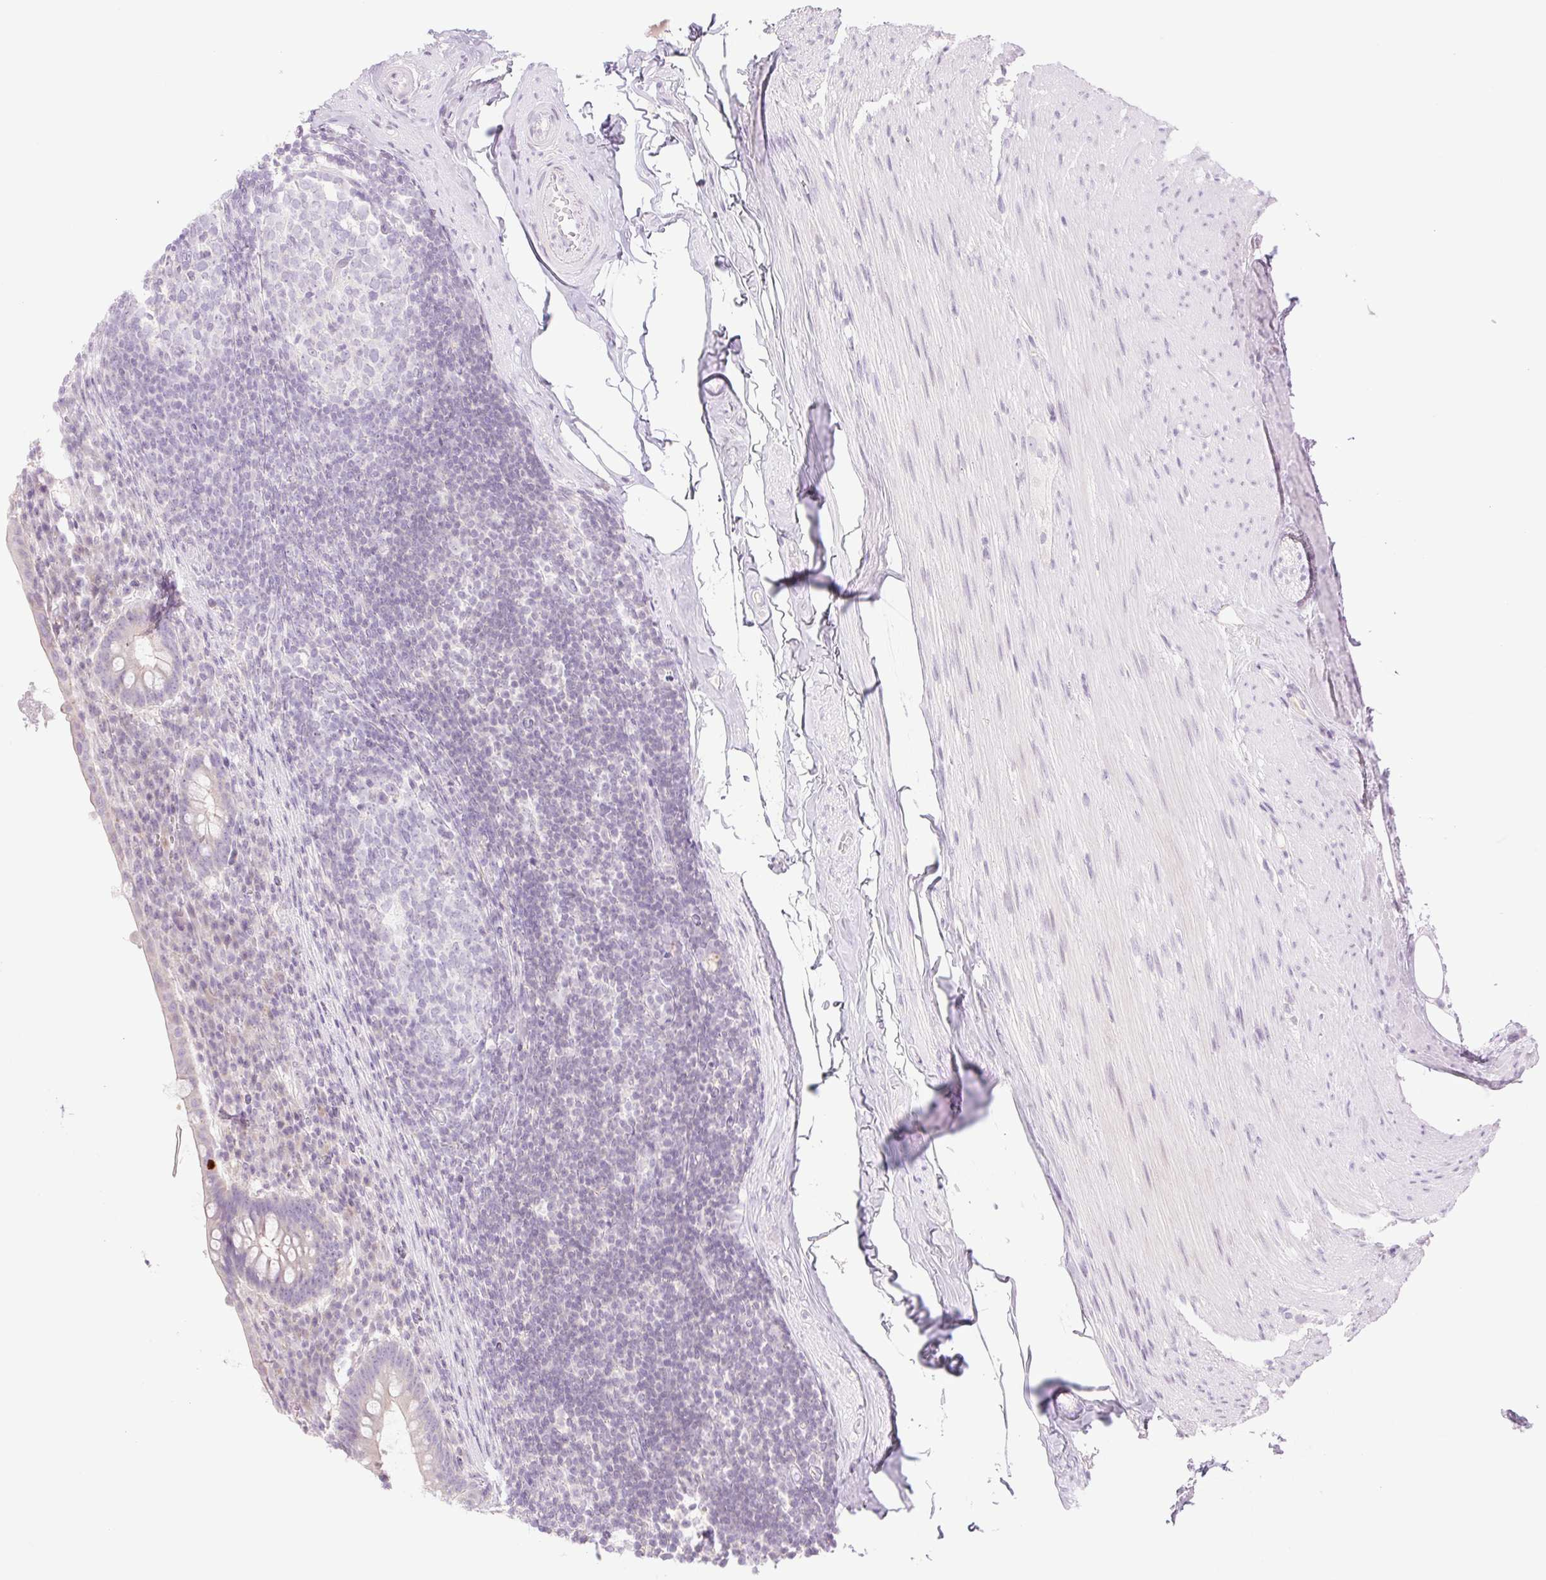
{"staining": {"intensity": "strong", "quantity": "<25%", "location": "cytoplasmic/membranous"}, "tissue": "appendix", "cell_type": "Glandular cells", "image_type": "normal", "snomed": [{"axis": "morphology", "description": "Normal tissue, NOS"}, {"axis": "topography", "description": "Appendix"}], "caption": "Immunohistochemical staining of normal human appendix shows medium levels of strong cytoplasmic/membranous staining in about <25% of glandular cells. The protein is shown in brown color, while the nuclei are stained blue.", "gene": "TBX15", "patient": {"sex": "female", "age": 56}}